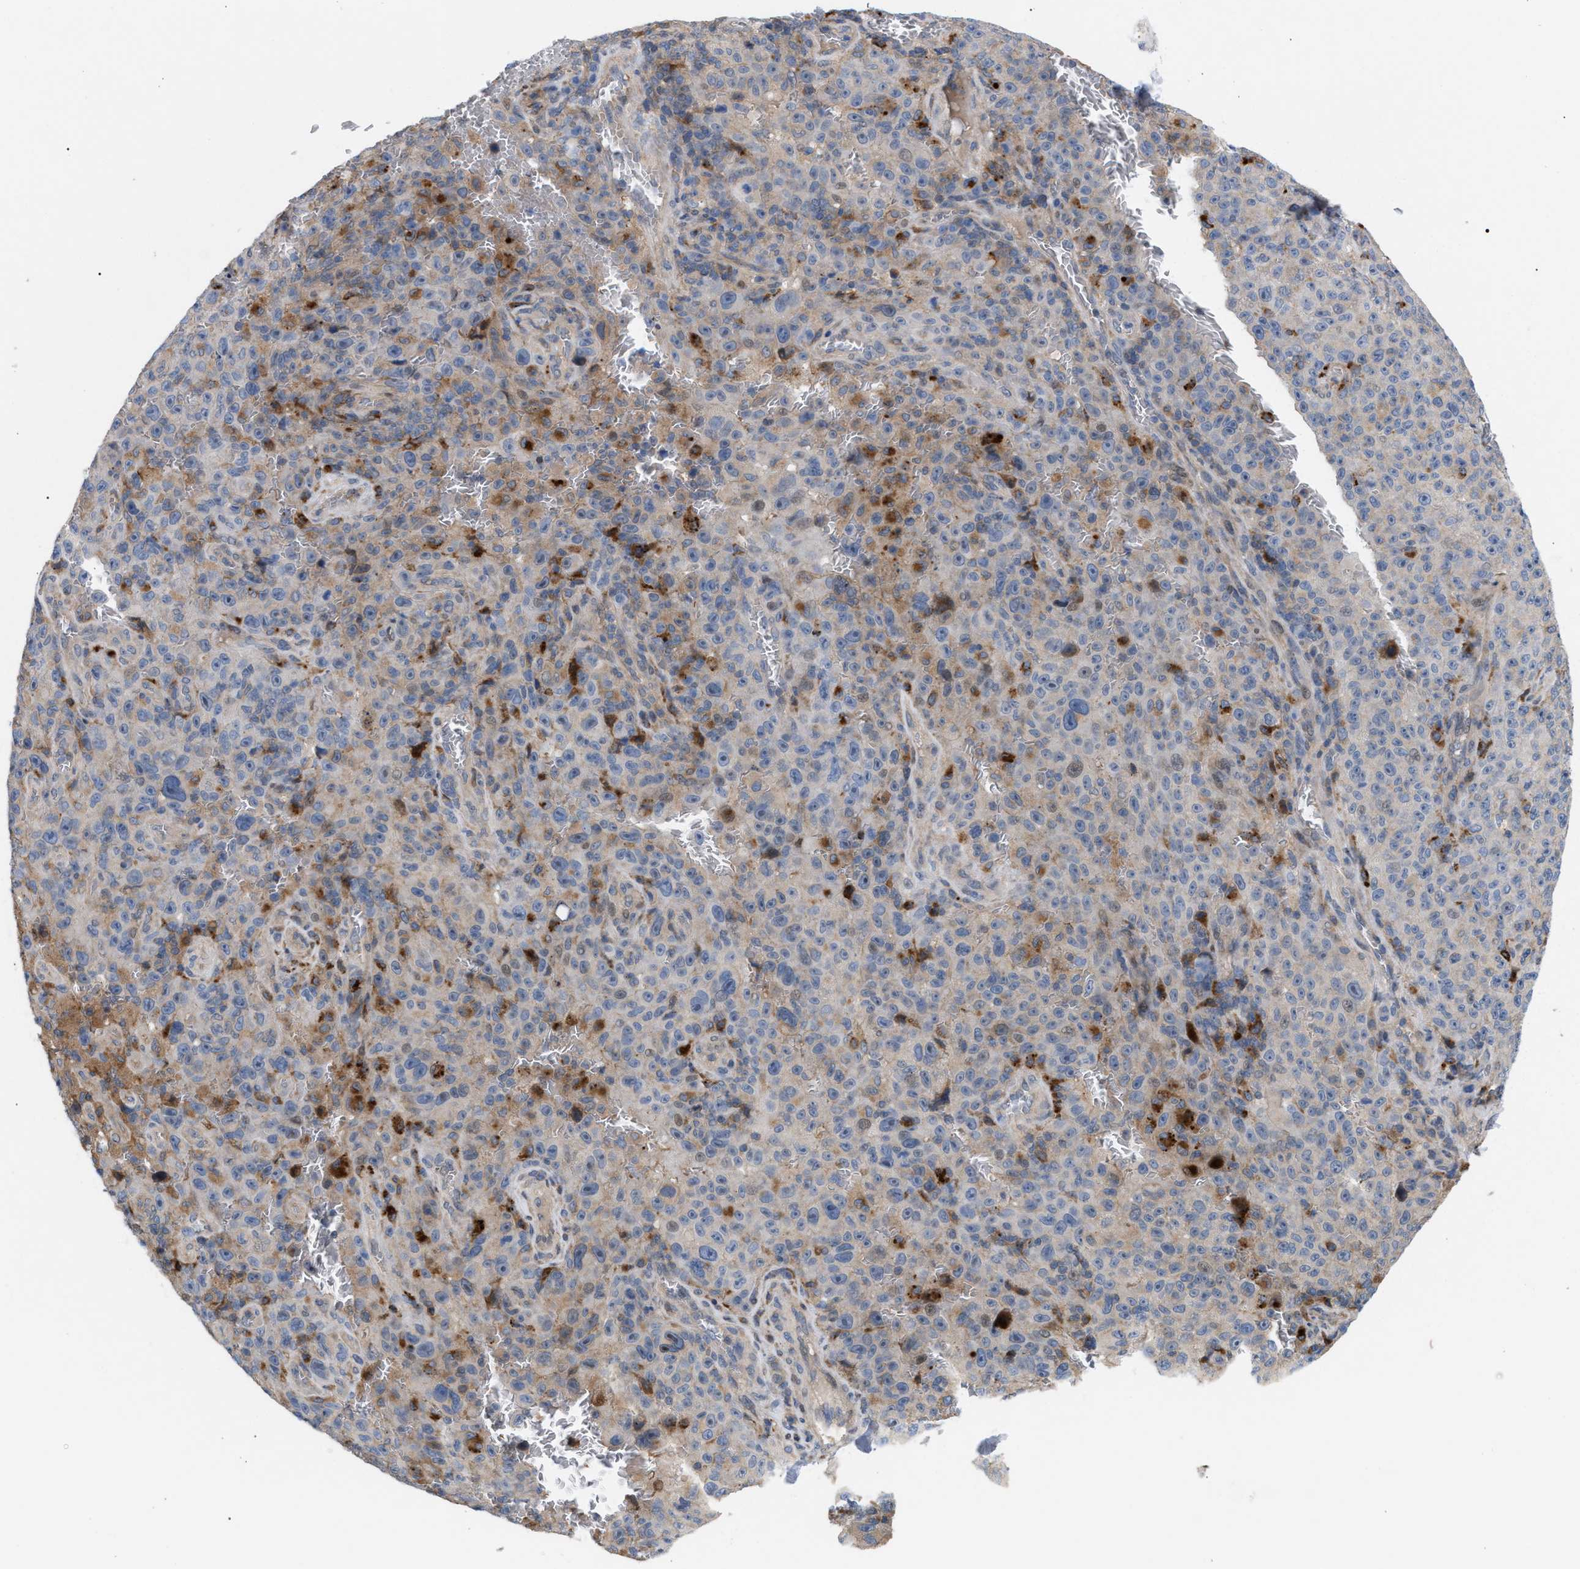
{"staining": {"intensity": "weak", "quantity": "<25%", "location": "cytoplasmic/membranous"}, "tissue": "melanoma", "cell_type": "Tumor cells", "image_type": "cancer", "snomed": [{"axis": "morphology", "description": "Malignant melanoma, NOS"}, {"axis": "topography", "description": "Skin"}], "caption": "This is an IHC photomicrograph of malignant melanoma. There is no staining in tumor cells.", "gene": "MBTD1", "patient": {"sex": "female", "age": 82}}